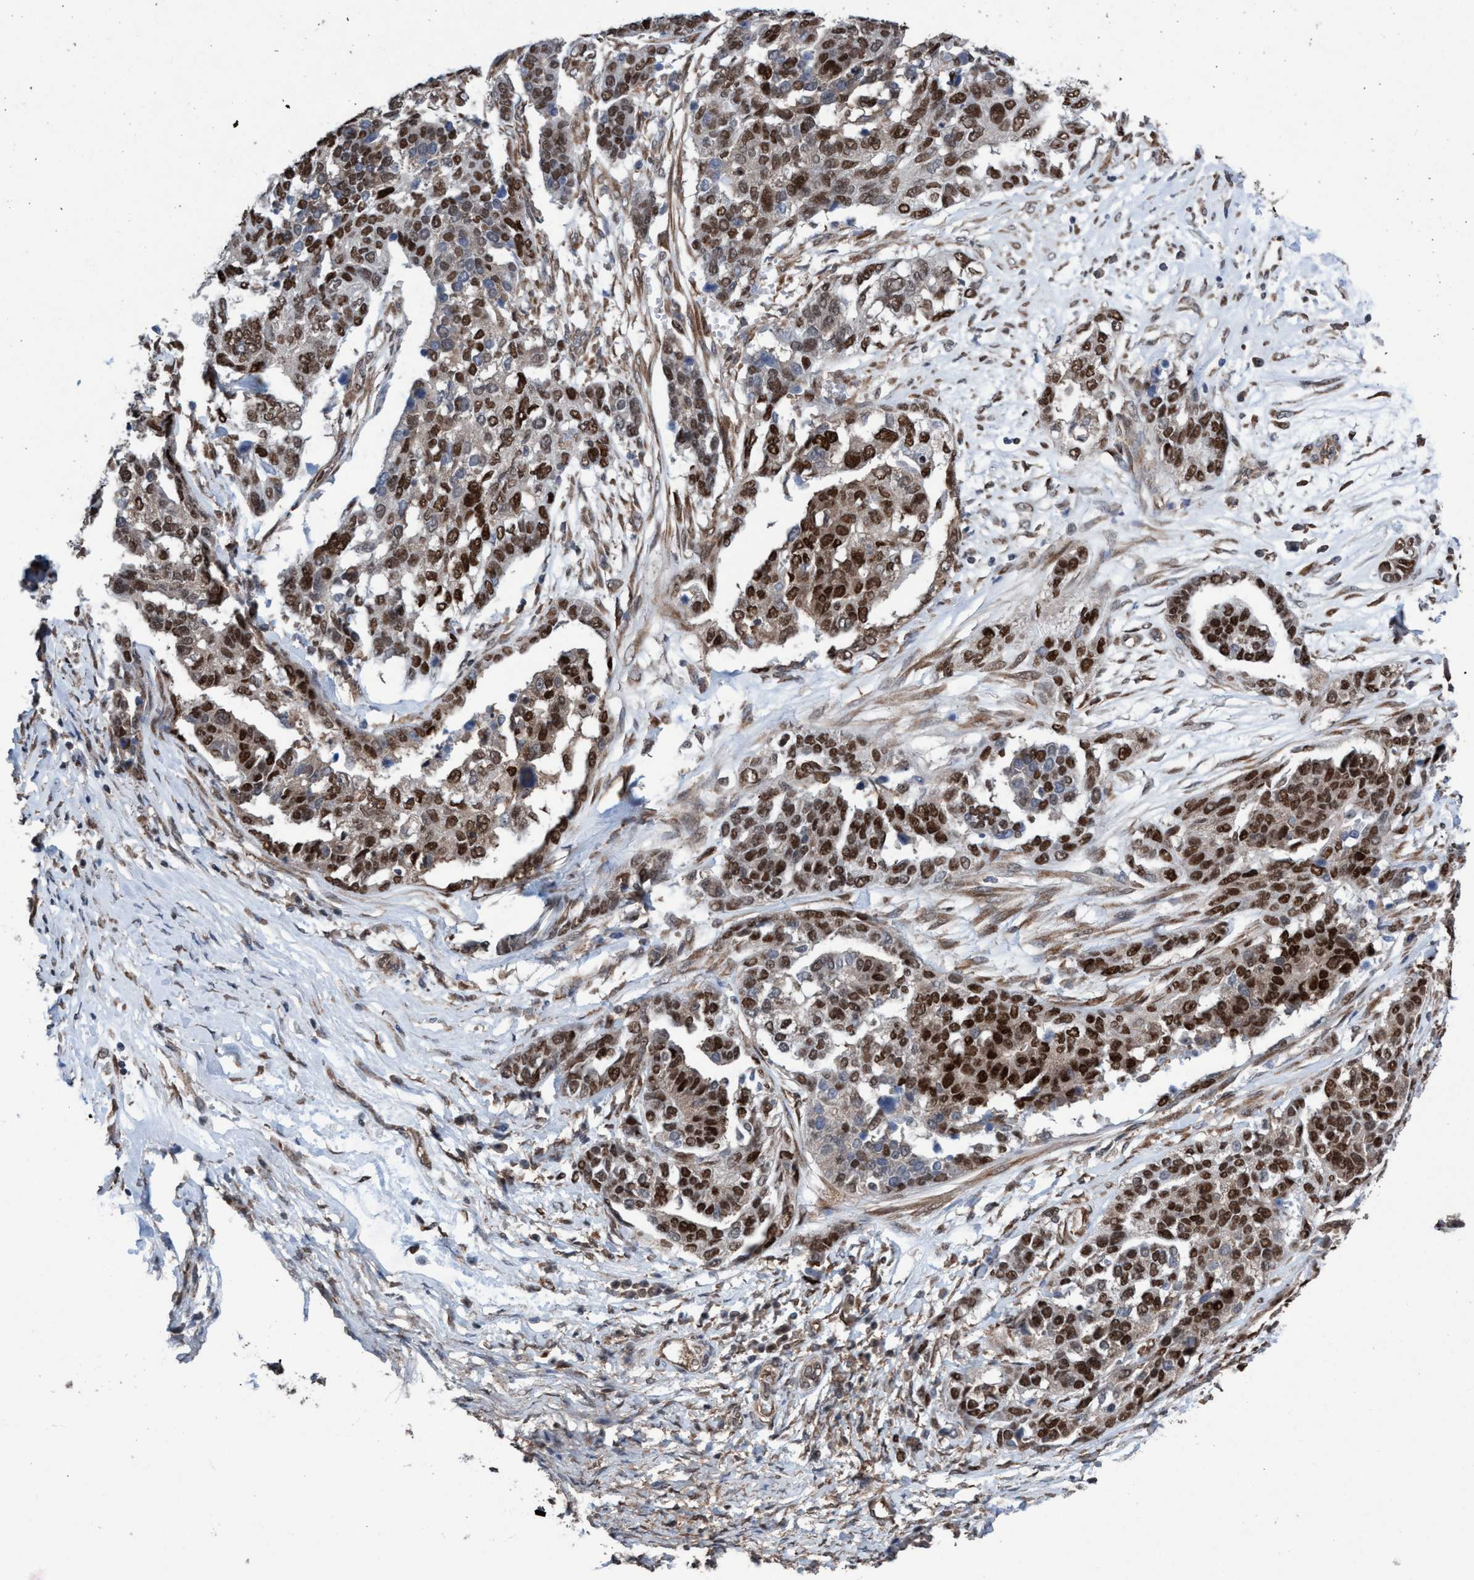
{"staining": {"intensity": "strong", "quantity": ">75%", "location": "cytoplasmic/membranous,nuclear"}, "tissue": "ovarian cancer", "cell_type": "Tumor cells", "image_type": "cancer", "snomed": [{"axis": "morphology", "description": "Cystadenocarcinoma, serous, NOS"}, {"axis": "topography", "description": "Ovary"}], "caption": "Serous cystadenocarcinoma (ovarian) tissue displays strong cytoplasmic/membranous and nuclear positivity in approximately >75% of tumor cells (DAB (3,3'-diaminobenzidine) IHC, brown staining for protein, blue staining for nuclei).", "gene": "METAP2", "patient": {"sex": "female", "age": 44}}